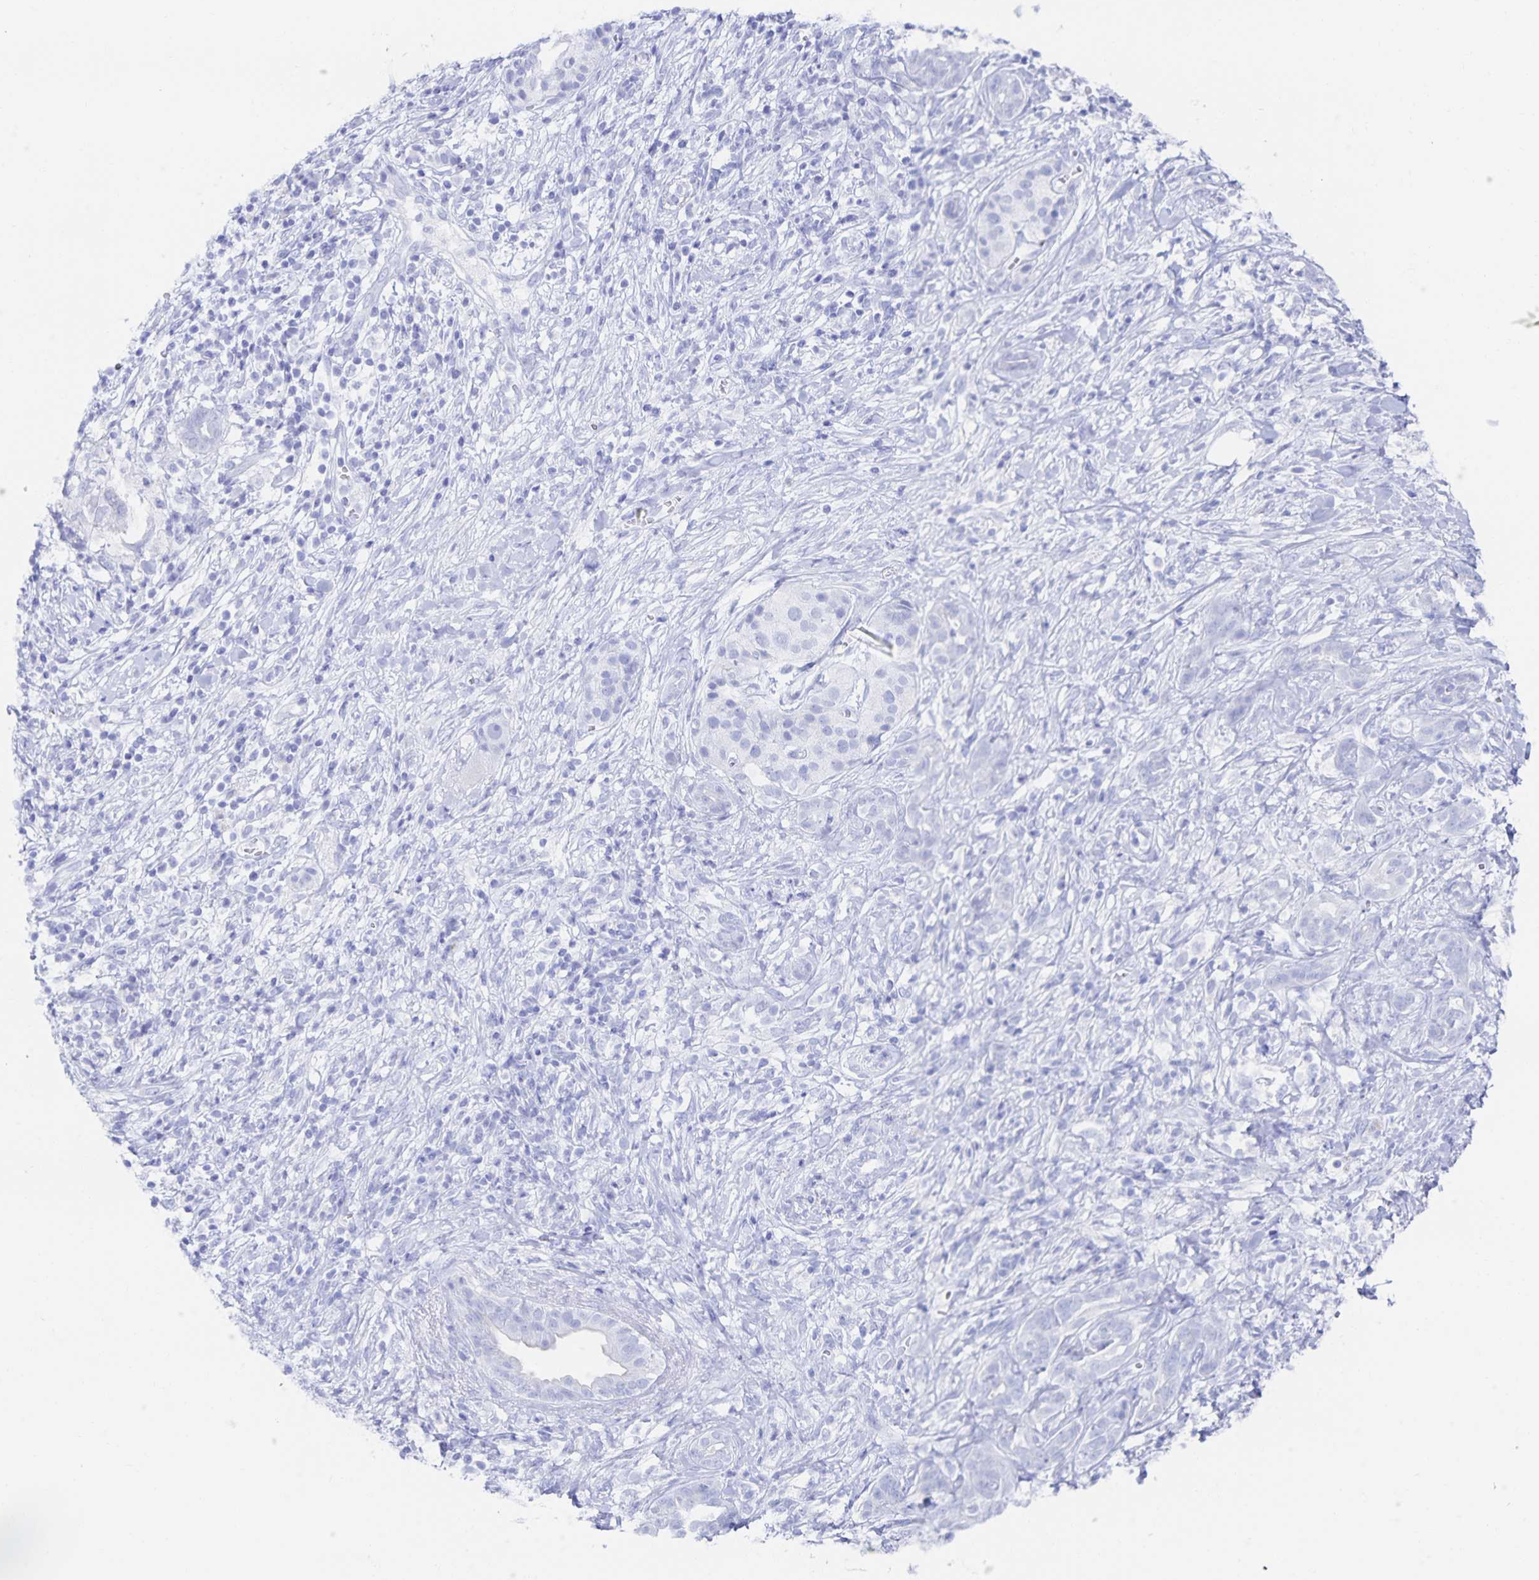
{"staining": {"intensity": "negative", "quantity": "none", "location": "none"}, "tissue": "pancreatic cancer", "cell_type": "Tumor cells", "image_type": "cancer", "snomed": [{"axis": "morphology", "description": "Adenocarcinoma, NOS"}, {"axis": "topography", "description": "Pancreas"}], "caption": "Tumor cells show no significant protein staining in pancreatic cancer.", "gene": "SNTN", "patient": {"sex": "male", "age": 61}}